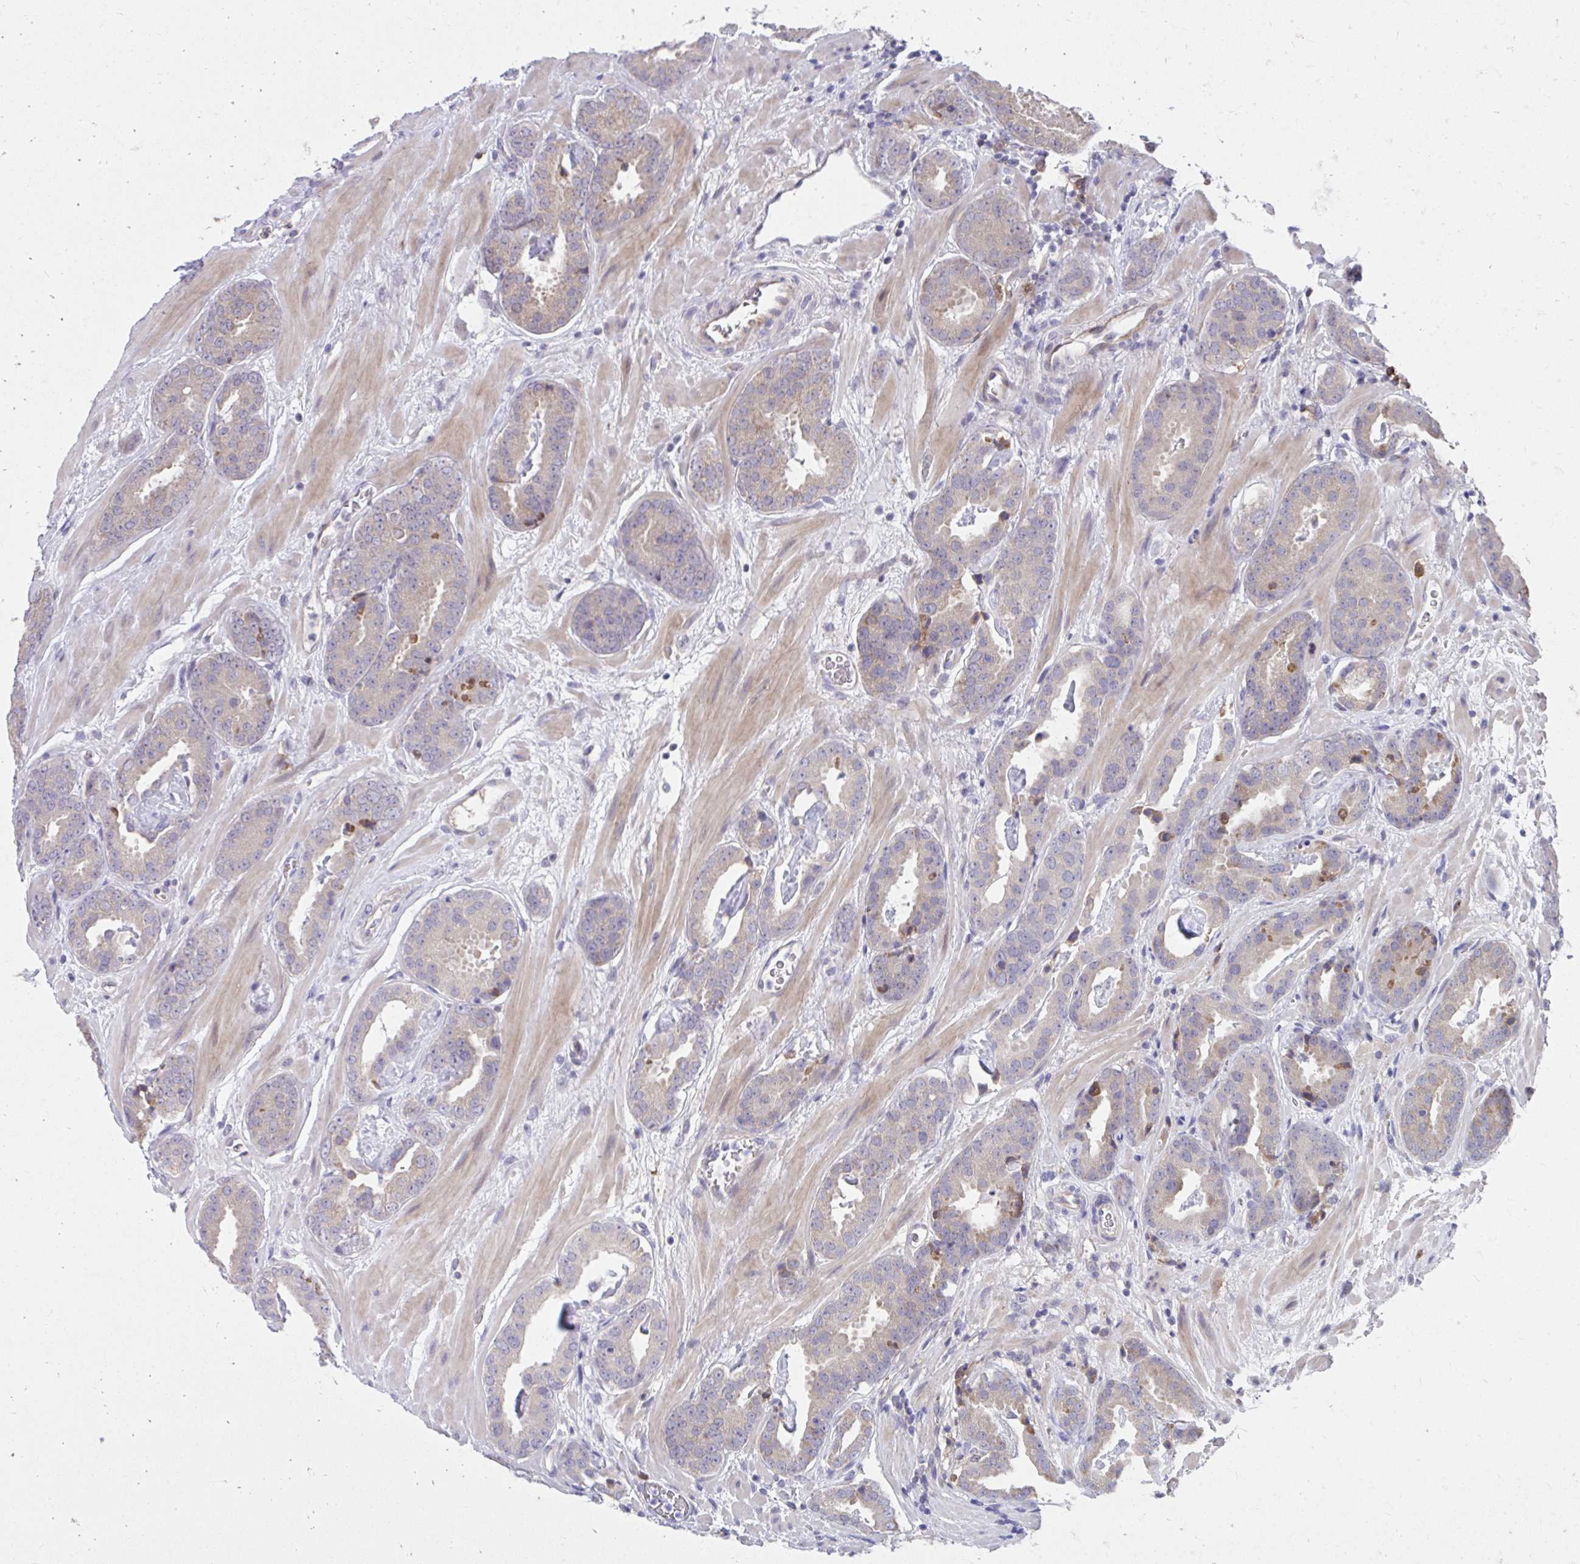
{"staining": {"intensity": "weak", "quantity": "<25%", "location": "cytoplasmic/membranous"}, "tissue": "prostate cancer", "cell_type": "Tumor cells", "image_type": "cancer", "snomed": [{"axis": "morphology", "description": "Adenocarcinoma, Low grade"}, {"axis": "topography", "description": "Prostate"}], "caption": "Protein analysis of low-grade adenocarcinoma (prostate) reveals no significant positivity in tumor cells.", "gene": "SLAMF7", "patient": {"sex": "male", "age": 62}}